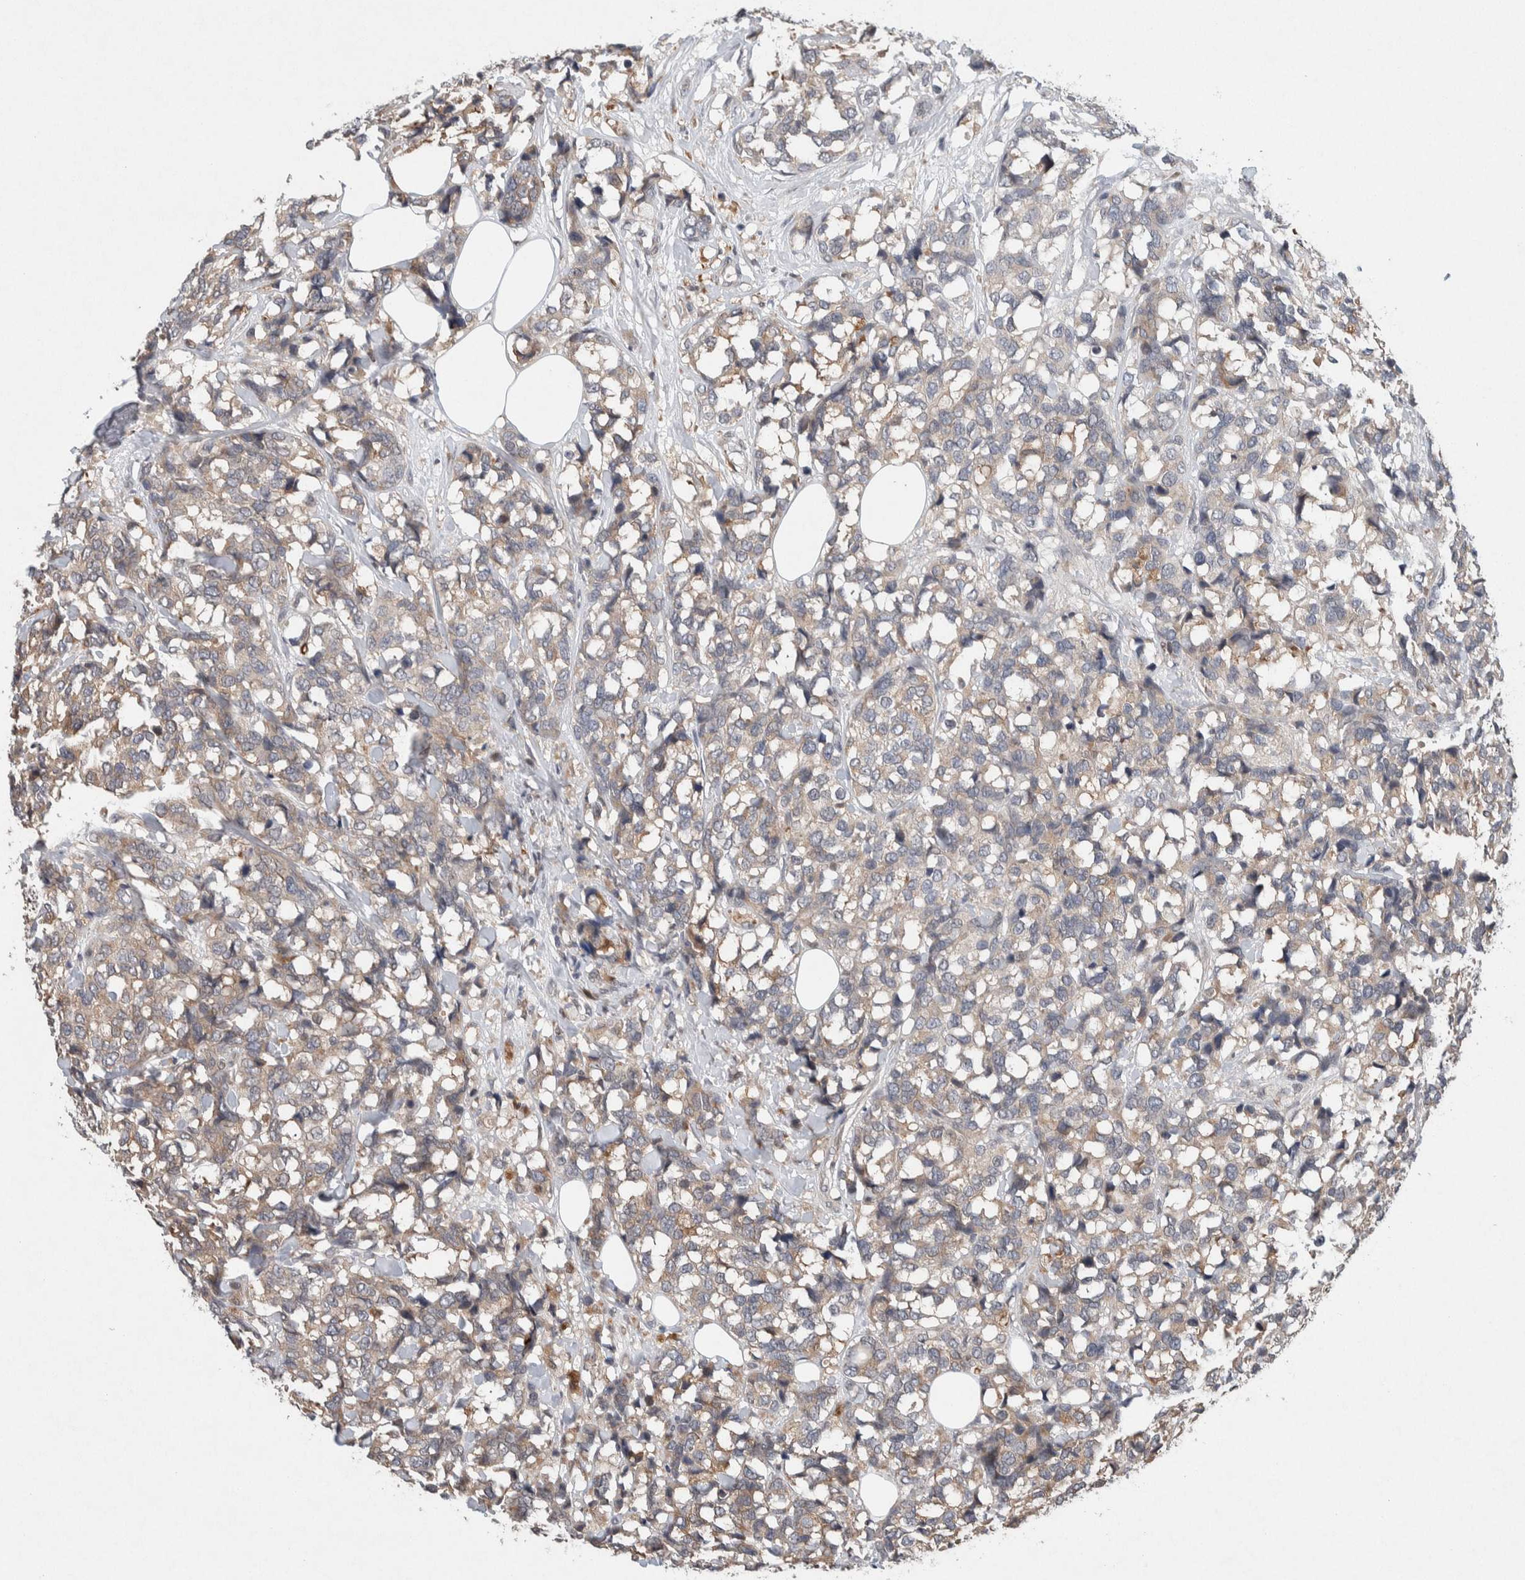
{"staining": {"intensity": "weak", "quantity": "25%-75%", "location": "cytoplasmic/membranous"}, "tissue": "breast cancer", "cell_type": "Tumor cells", "image_type": "cancer", "snomed": [{"axis": "morphology", "description": "Lobular carcinoma"}, {"axis": "topography", "description": "Breast"}], "caption": "Immunohistochemistry of breast lobular carcinoma demonstrates low levels of weak cytoplasmic/membranous positivity in approximately 25%-75% of tumor cells.", "gene": "KCNK1", "patient": {"sex": "female", "age": 59}}